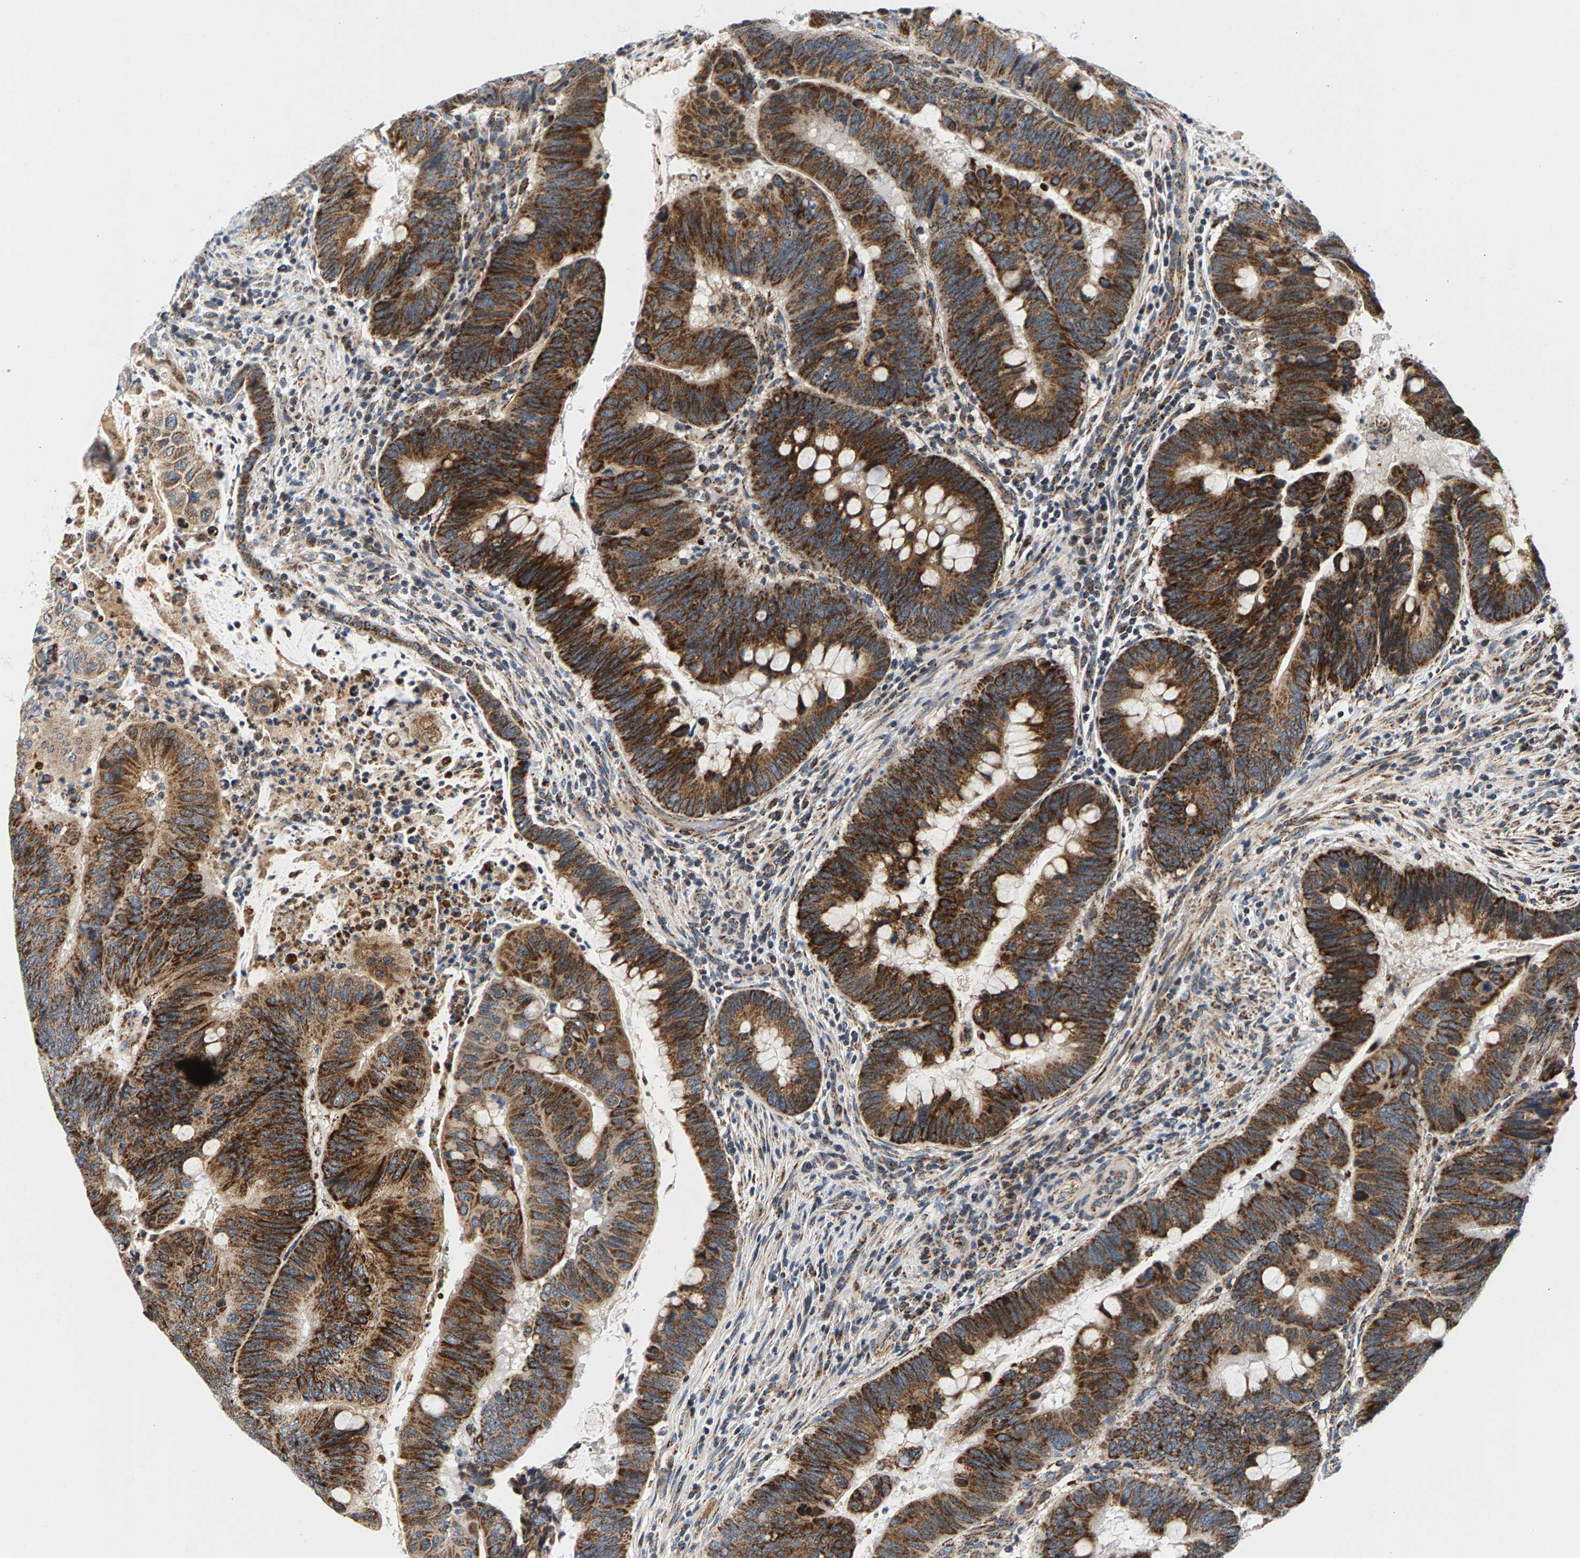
{"staining": {"intensity": "strong", "quantity": ">75%", "location": "cytoplasmic/membranous"}, "tissue": "colorectal cancer", "cell_type": "Tumor cells", "image_type": "cancer", "snomed": [{"axis": "morphology", "description": "Normal tissue, NOS"}, {"axis": "morphology", "description": "Adenocarcinoma, NOS"}, {"axis": "topography", "description": "Rectum"}, {"axis": "topography", "description": "Peripheral nerve tissue"}], "caption": "High-magnification brightfield microscopy of colorectal adenocarcinoma stained with DAB (brown) and counterstained with hematoxylin (blue). tumor cells exhibit strong cytoplasmic/membranous positivity is seen in about>75% of cells.", "gene": "PDE1A", "patient": {"sex": "male", "age": 92}}